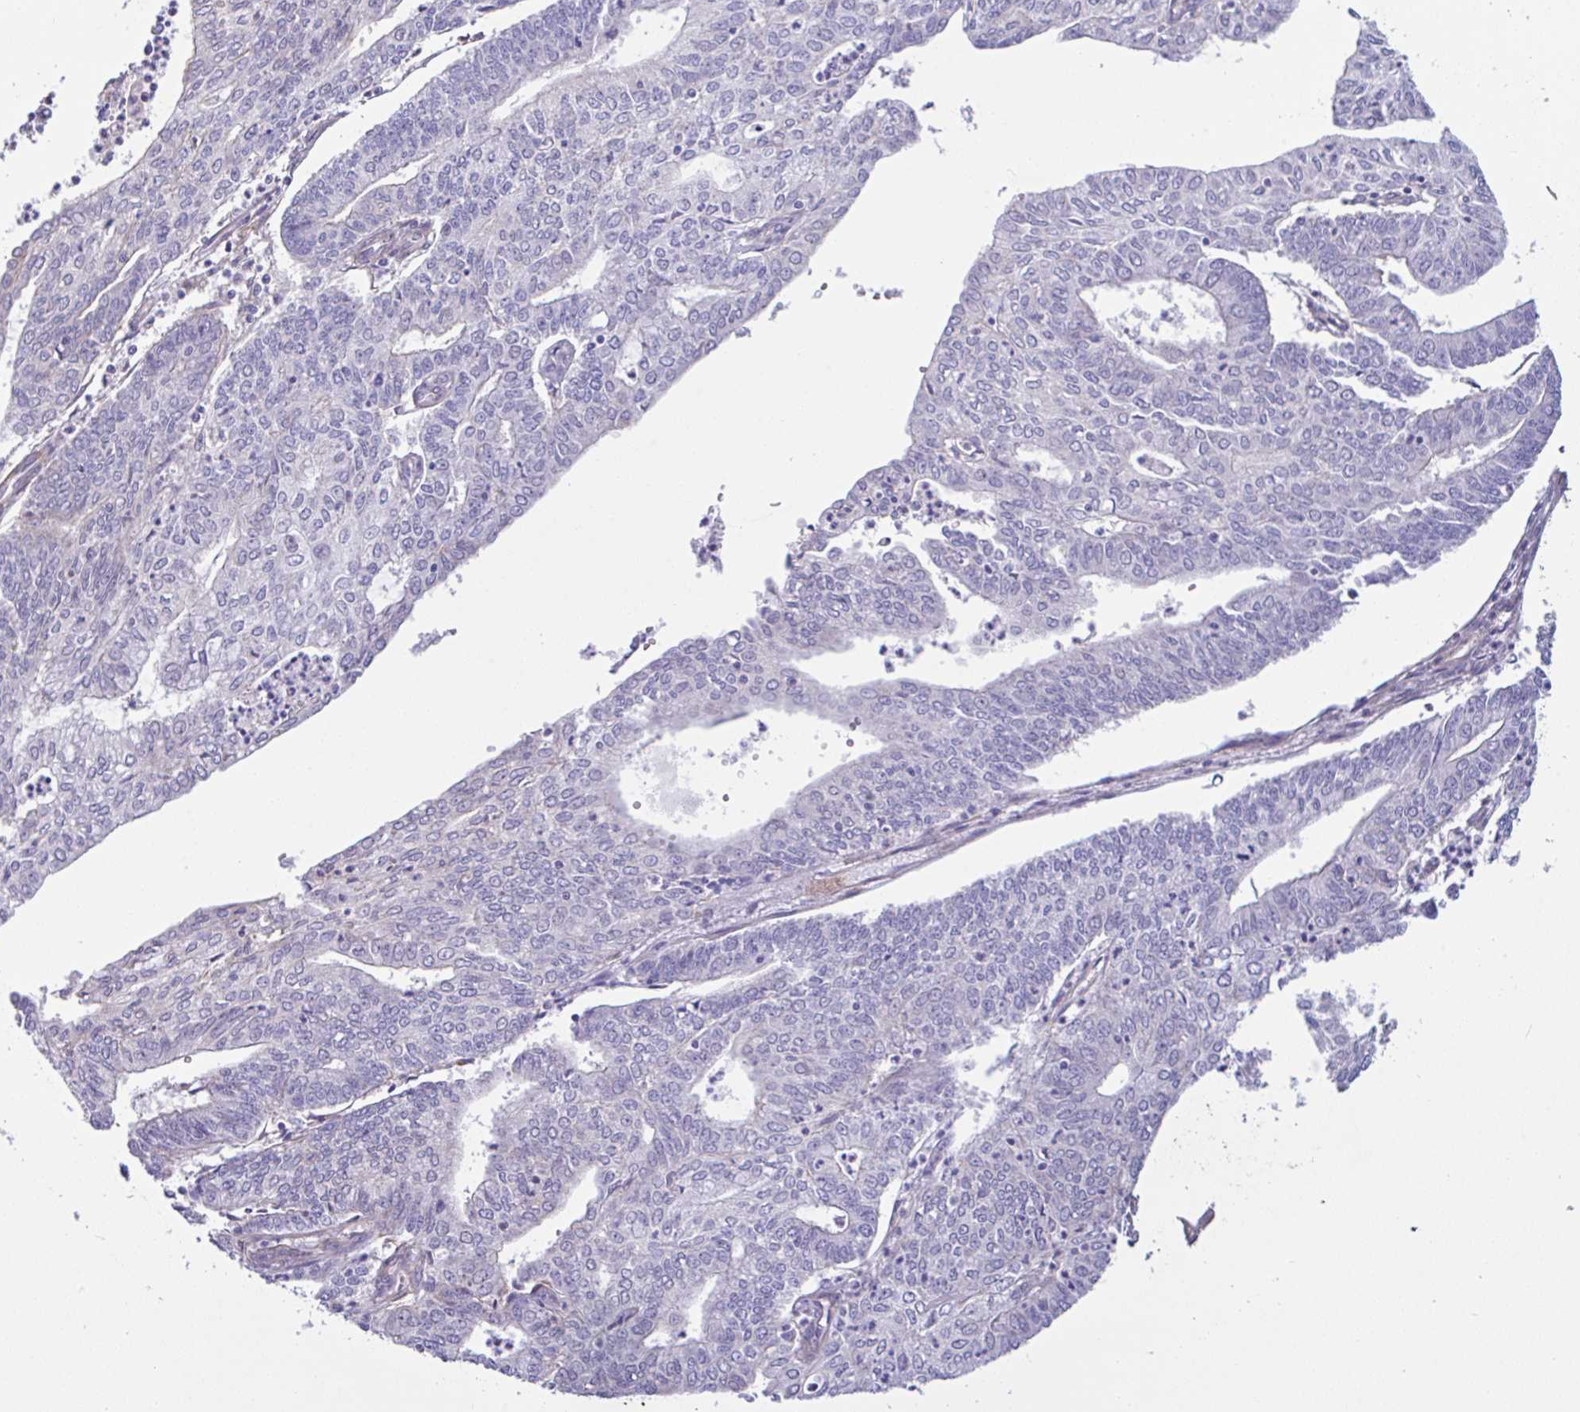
{"staining": {"intensity": "negative", "quantity": "none", "location": "none"}, "tissue": "endometrial cancer", "cell_type": "Tumor cells", "image_type": "cancer", "snomed": [{"axis": "morphology", "description": "Adenocarcinoma, NOS"}, {"axis": "topography", "description": "Endometrium"}], "caption": "This is a micrograph of immunohistochemistry (IHC) staining of endometrial cancer, which shows no staining in tumor cells.", "gene": "PLCD4", "patient": {"sex": "female", "age": 61}}